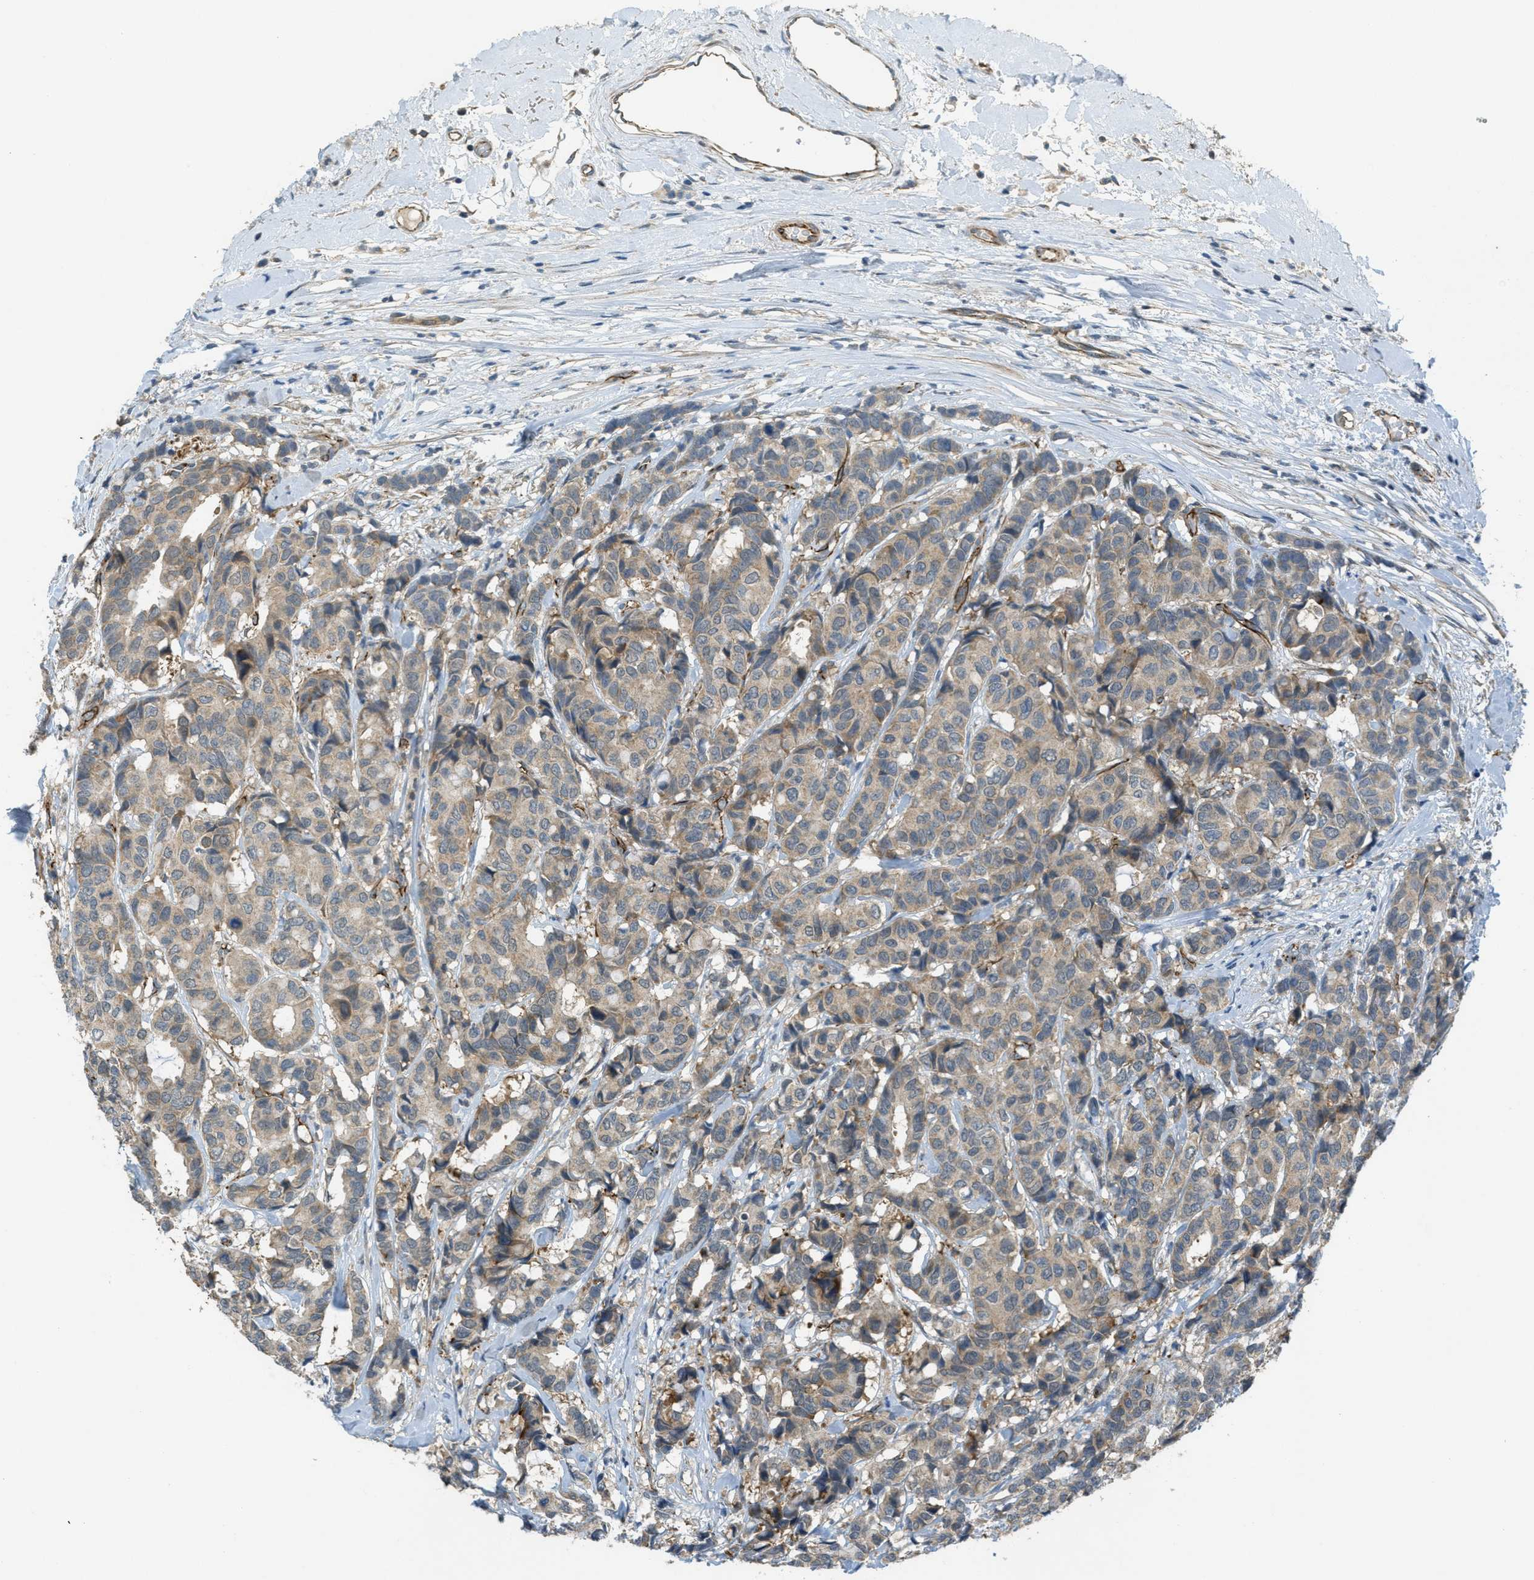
{"staining": {"intensity": "weak", "quantity": ">75%", "location": "cytoplasmic/membranous"}, "tissue": "breast cancer", "cell_type": "Tumor cells", "image_type": "cancer", "snomed": [{"axis": "morphology", "description": "Duct carcinoma"}, {"axis": "topography", "description": "Breast"}], "caption": "Breast invasive ductal carcinoma was stained to show a protein in brown. There is low levels of weak cytoplasmic/membranous positivity in approximately >75% of tumor cells.", "gene": "JCAD", "patient": {"sex": "female", "age": 87}}